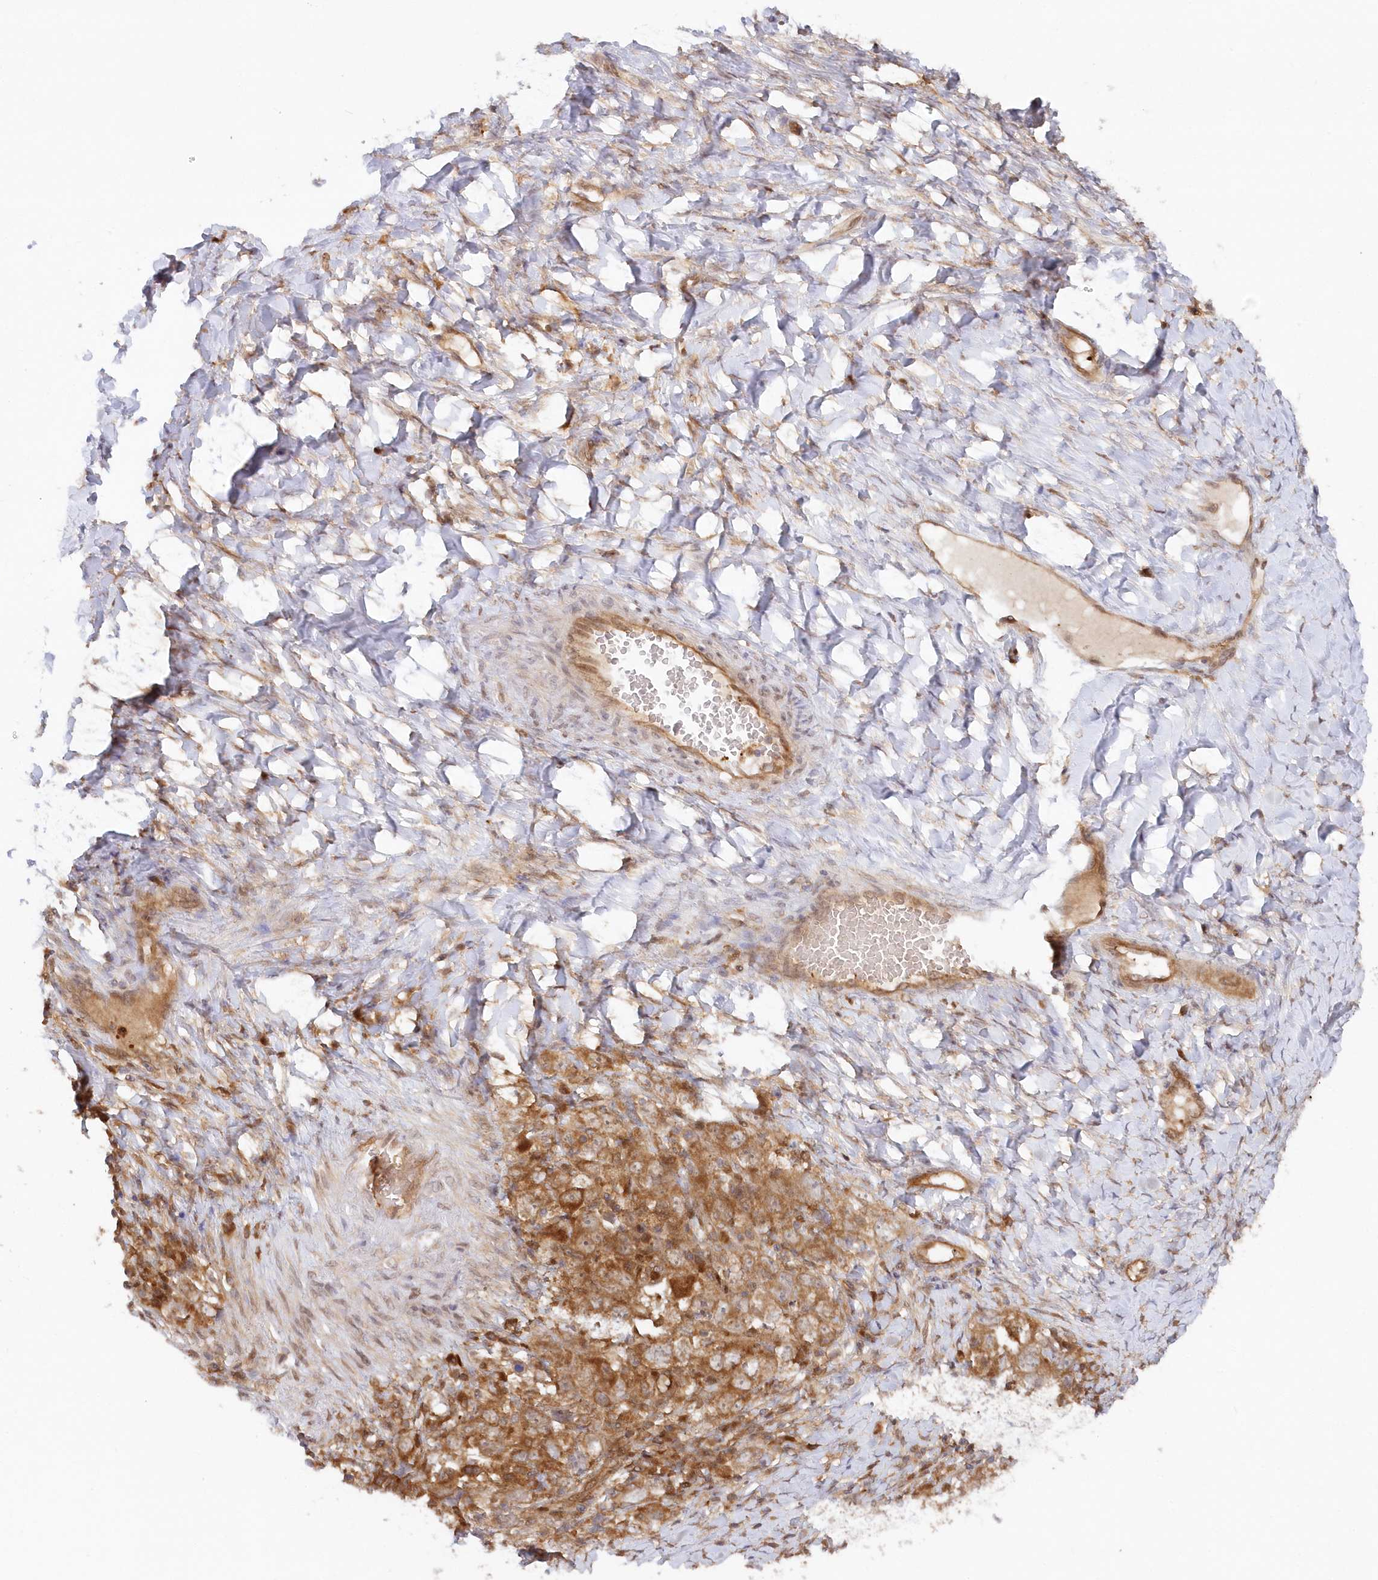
{"staining": {"intensity": "moderate", "quantity": ">75%", "location": "cytoplasmic/membranous"}, "tissue": "ovarian cancer", "cell_type": "Tumor cells", "image_type": "cancer", "snomed": [{"axis": "morphology", "description": "Carcinoma, NOS"}, {"axis": "morphology", "description": "Cystadenocarcinoma, serous, NOS"}, {"axis": "topography", "description": "Ovary"}], "caption": "A brown stain highlights moderate cytoplasmic/membranous expression of a protein in human ovarian serous cystadenocarcinoma tumor cells.", "gene": "GBE1", "patient": {"sex": "female", "age": 69}}